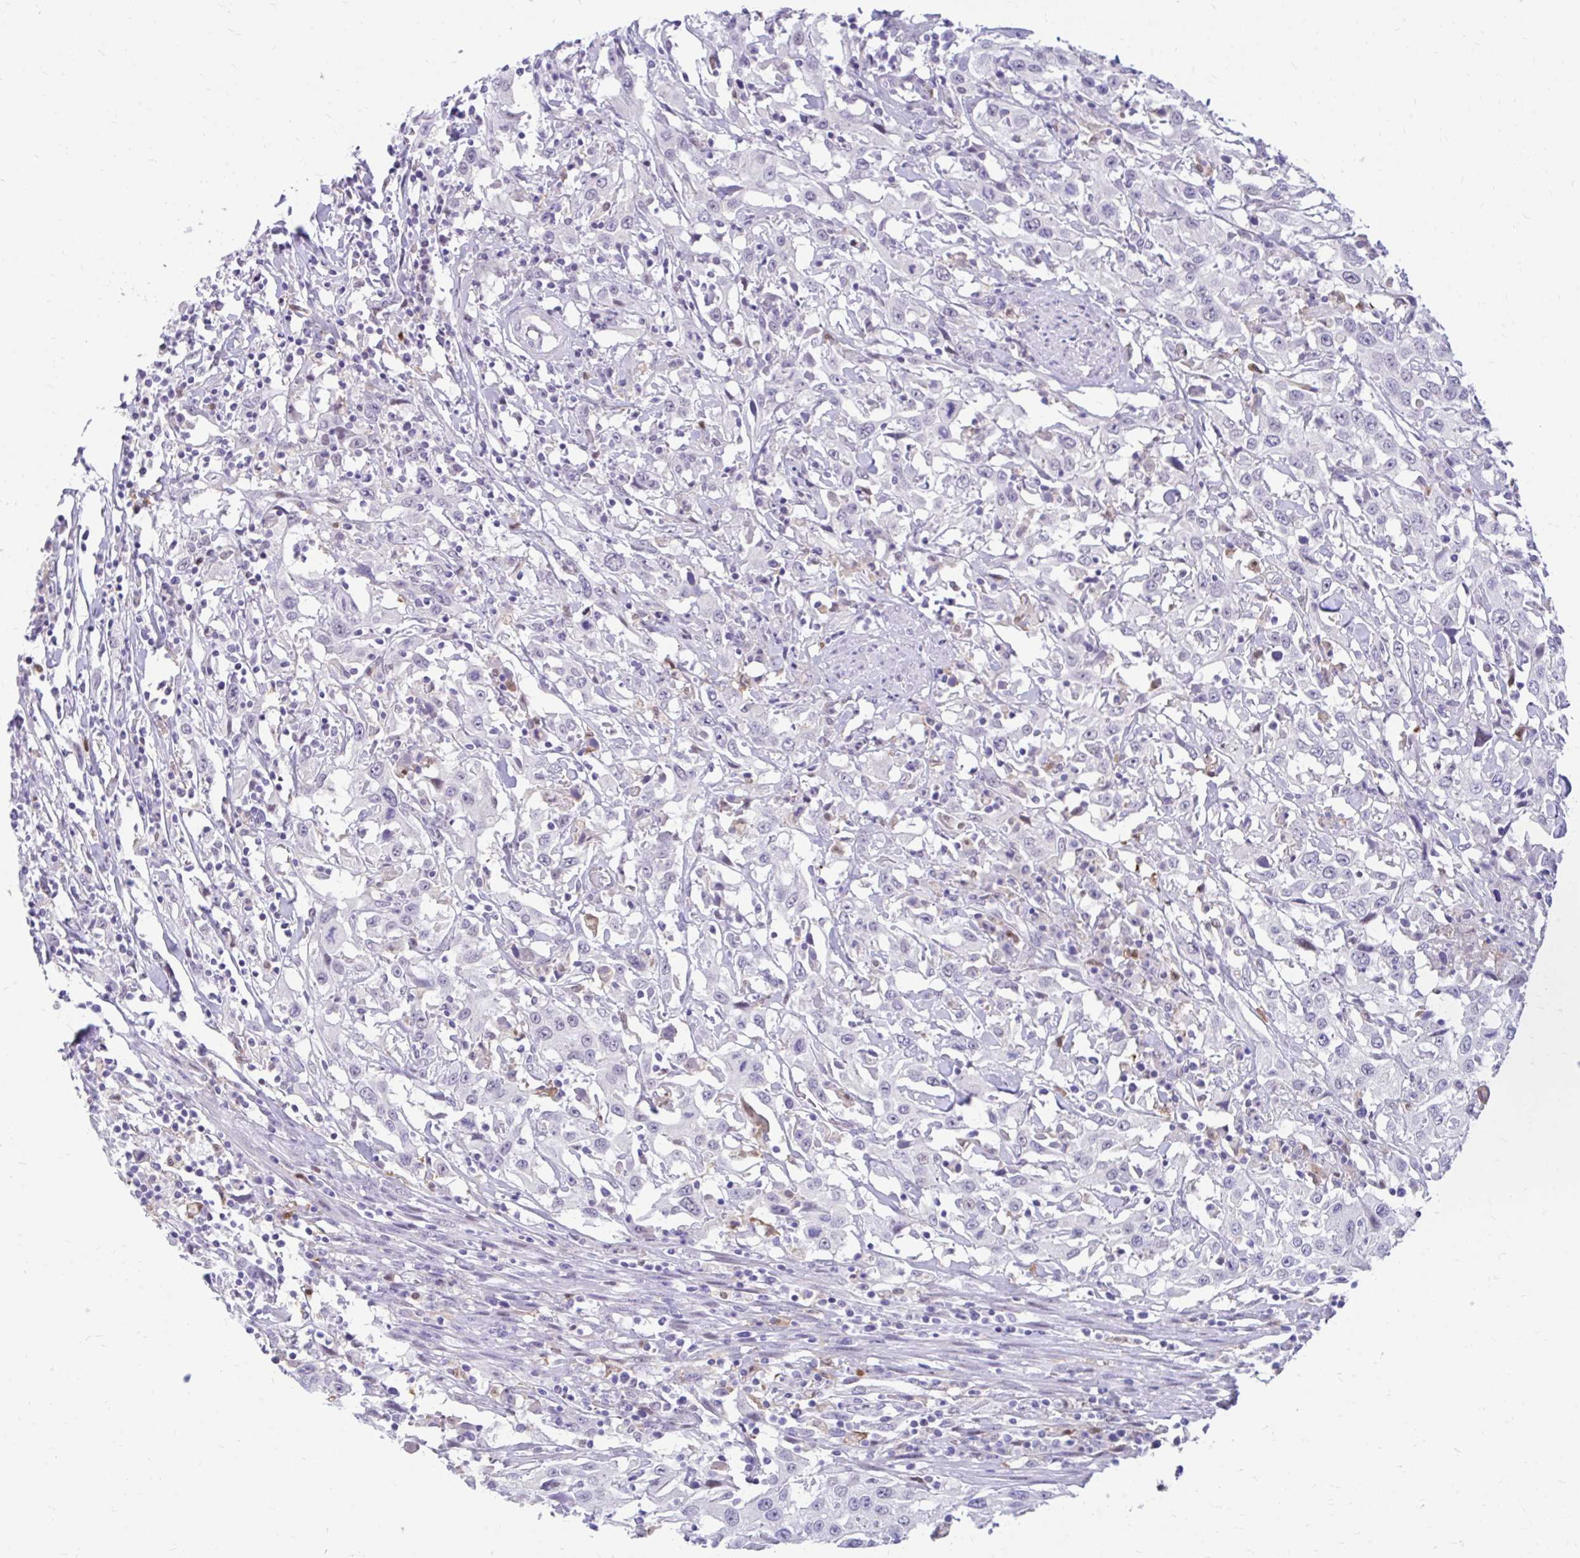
{"staining": {"intensity": "negative", "quantity": "none", "location": "none"}, "tissue": "urothelial cancer", "cell_type": "Tumor cells", "image_type": "cancer", "snomed": [{"axis": "morphology", "description": "Urothelial carcinoma, High grade"}, {"axis": "topography", "description": "Urinary bladder"}], "caption": "There is no significant expression in tumor cells of urothelial cancer.", "gene": "GLB1L2", "patient": {"sex": "male", "age": 61}}